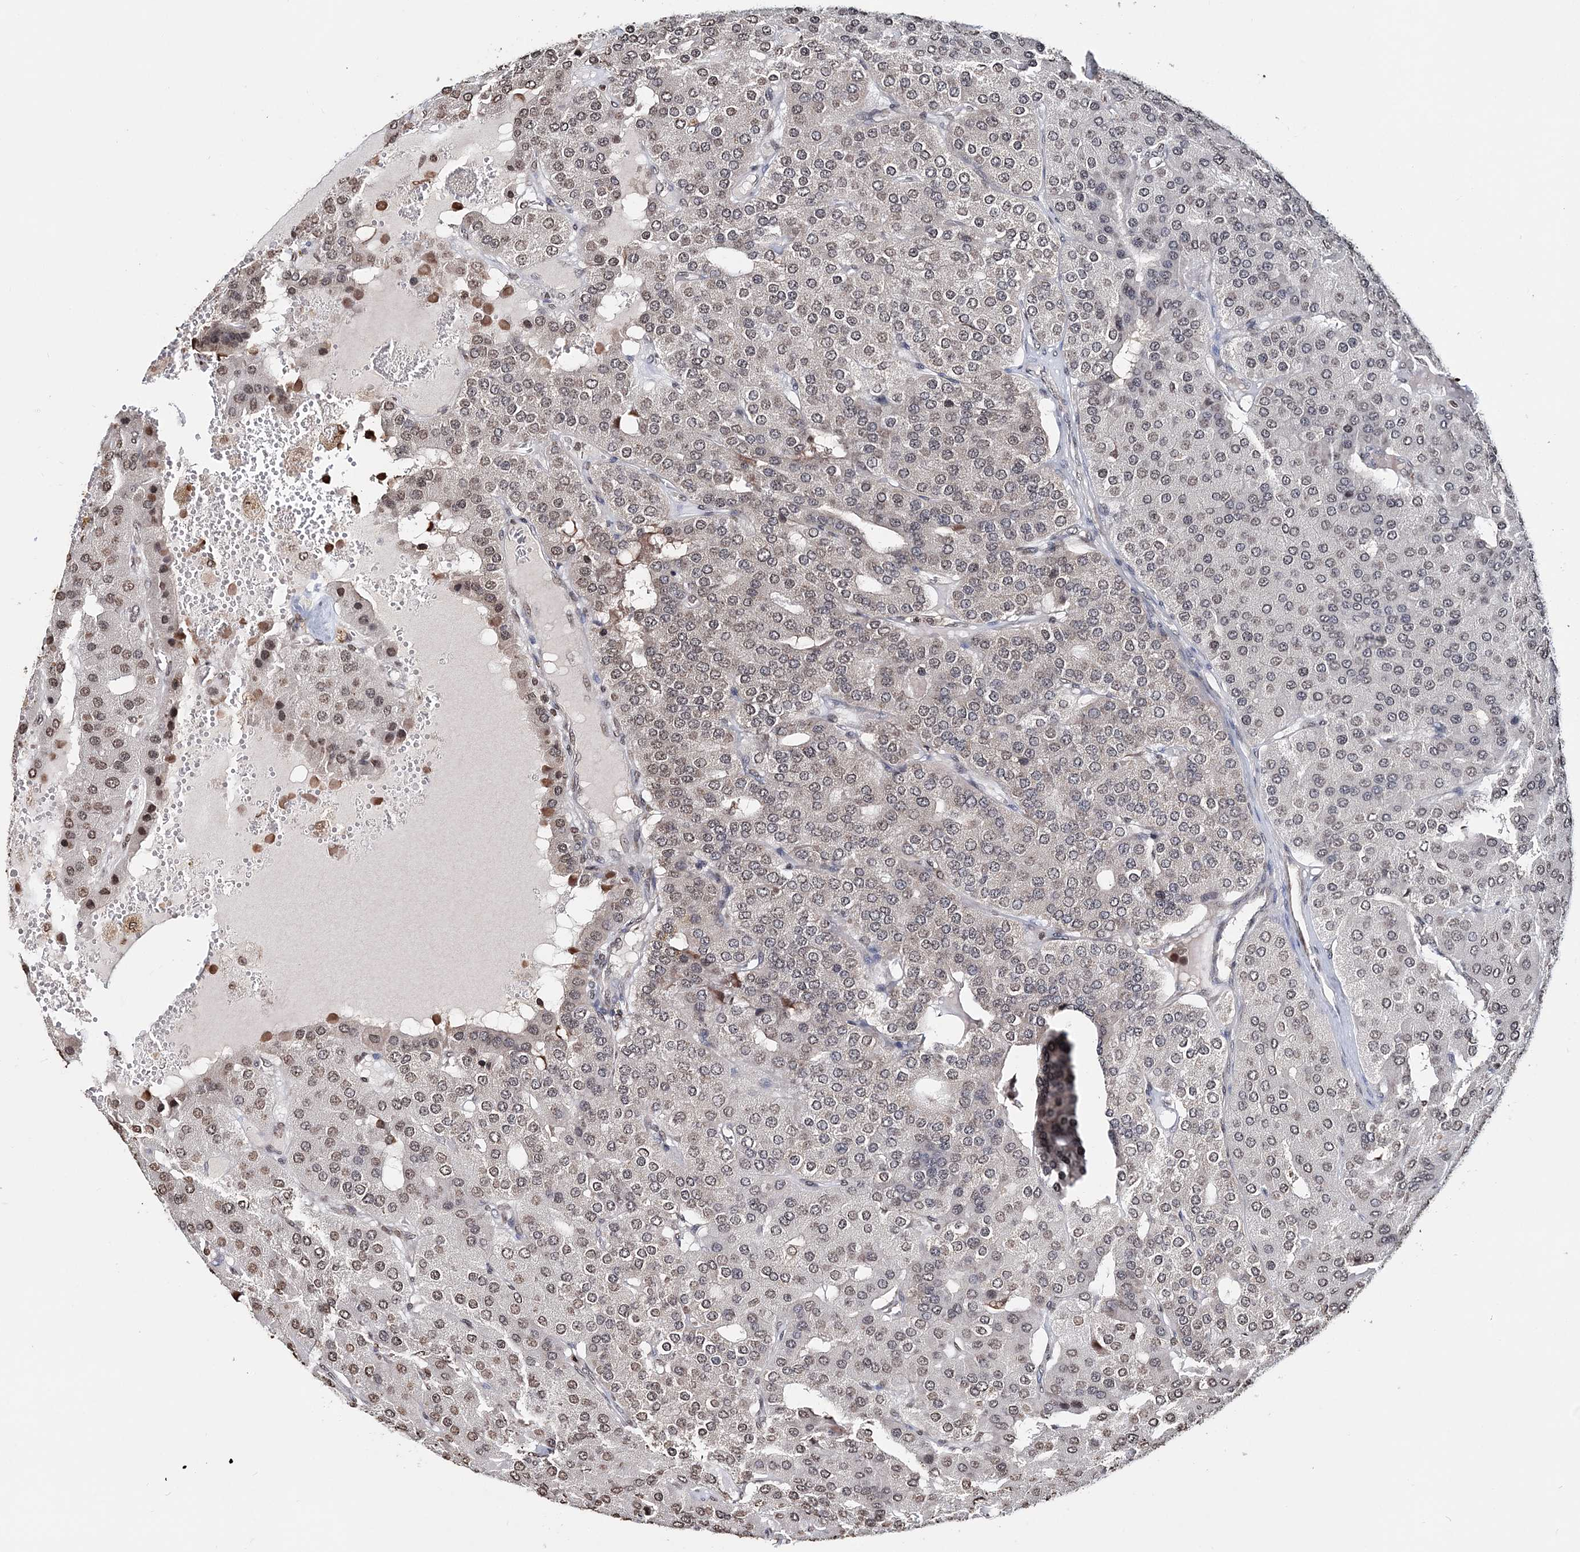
{"staining": {"intensity": "weak", "quantity": "25%-75%", "location": "nuclear"}, "tissue": "parathyroid gland", "cell_type": "Glandular cells", "image_type": "normal", "snomed": [{"axis": "morphology", "description": "Normal tissue, NOS"}, {"axis": "morphology", "description": "Adenoma, NOS"}, {"axis": "topography", "description": "Parathyroid gland"}], "caption": "This image demonstrates immunohistochemistry (IHC) staining of unremarkable parathyroid gland, with low weak nuclear staining in about 25%-75% of glandular cells.", "gene": "SOWAHB", "patient": {"sex": "female", "age": 86}}